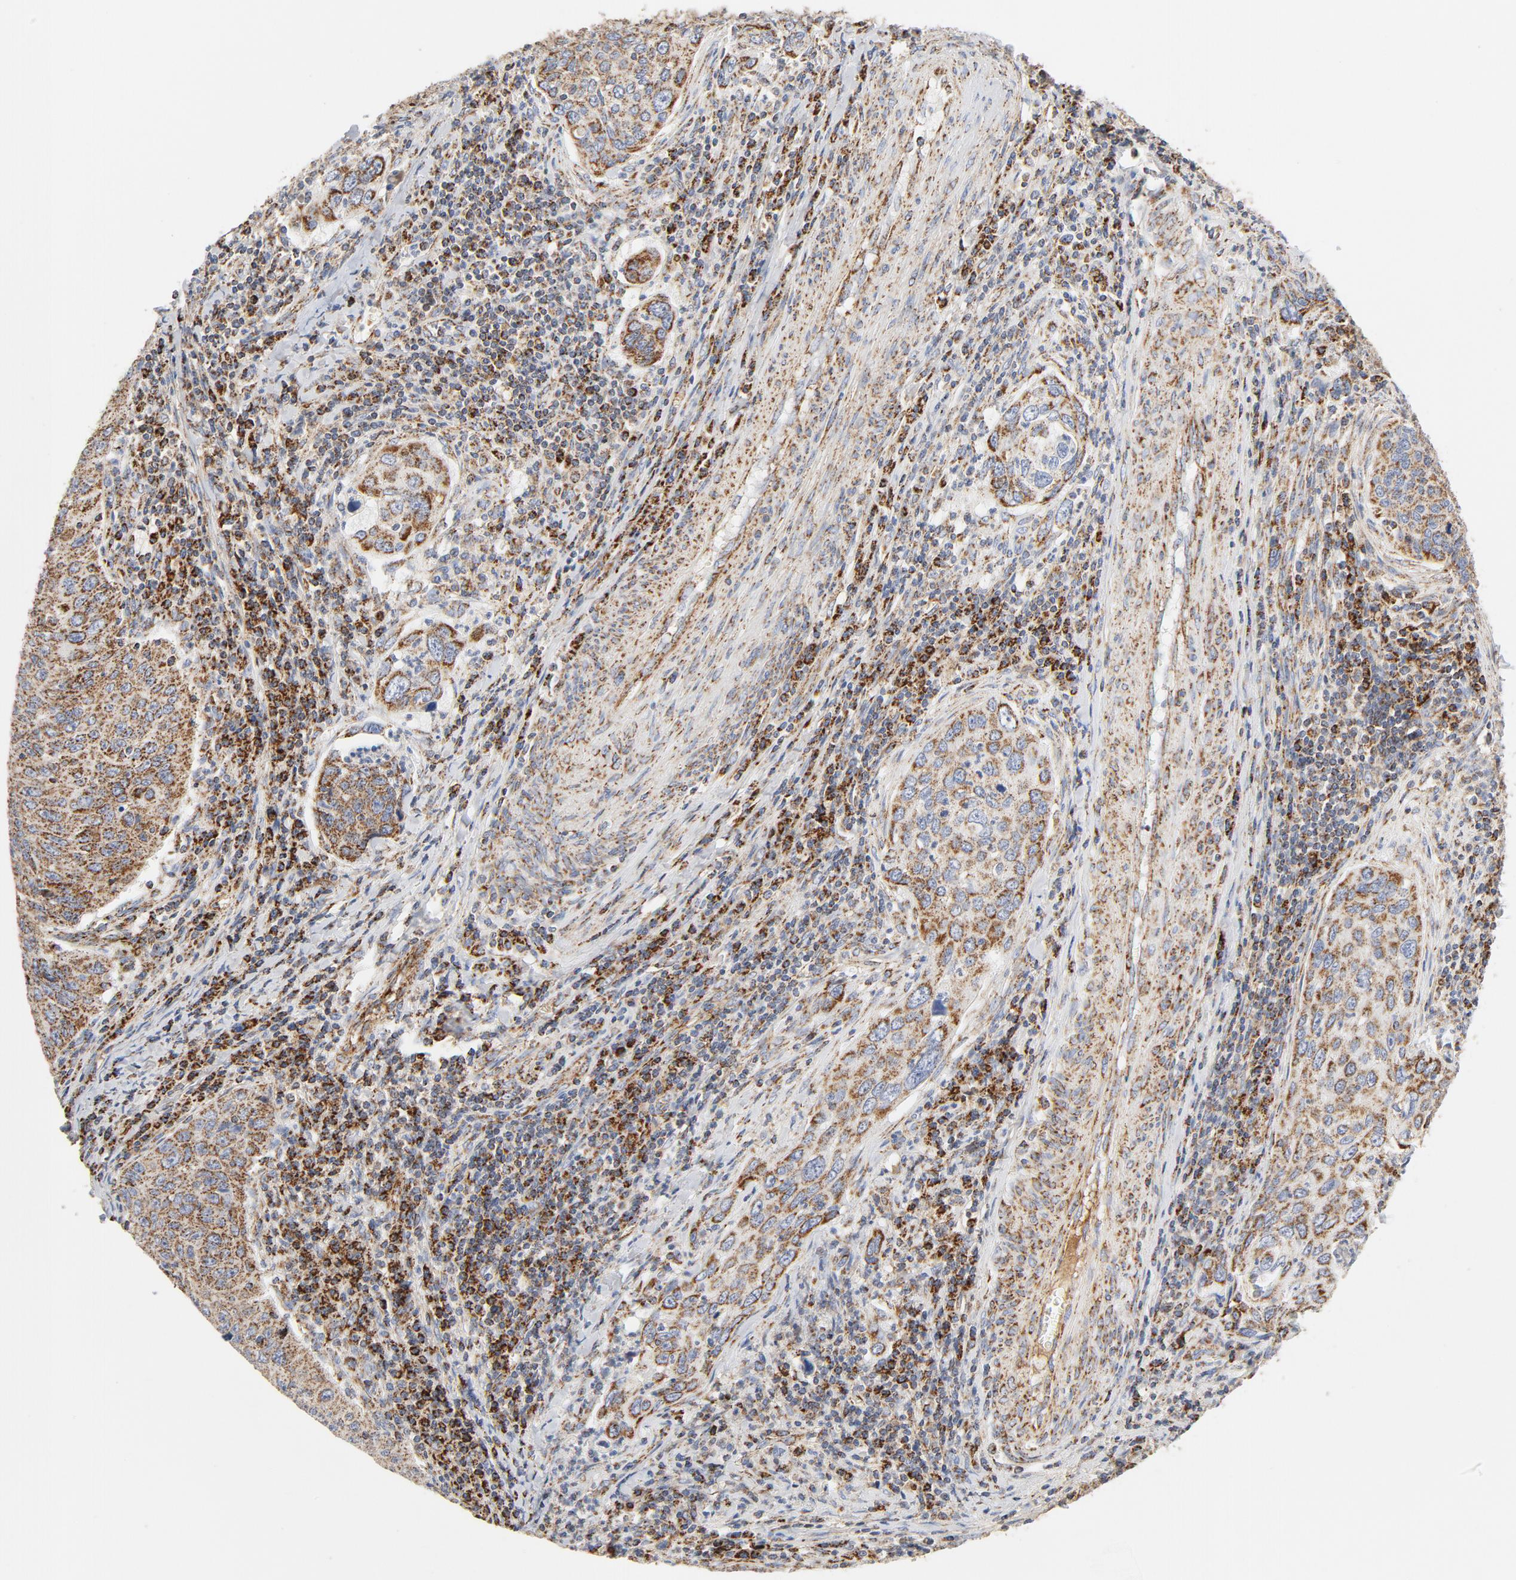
{"staining": {"intensity": "moderate", "quantity": ">75%", "location": "cytoplasmic/membranous"}, "tissue": "cervical cancer", "cell_type": "Tumor cells", "image_type": "cancer", "snomed": [{"axis": "morphology", "description": "Squamous cell carcinoma, NOS"}, {"axis": "topography", "description": "Cervix"}], "caption": "This photomicrograph shows immunohistochemistry staining of human cervical squamous cell carcinoma, with medium moderate cytoplasmic/membranous staining in approximately >75% of tumor cells.", "gene": "PCNX4", "patient": {"sex": "female", "age": 53}}